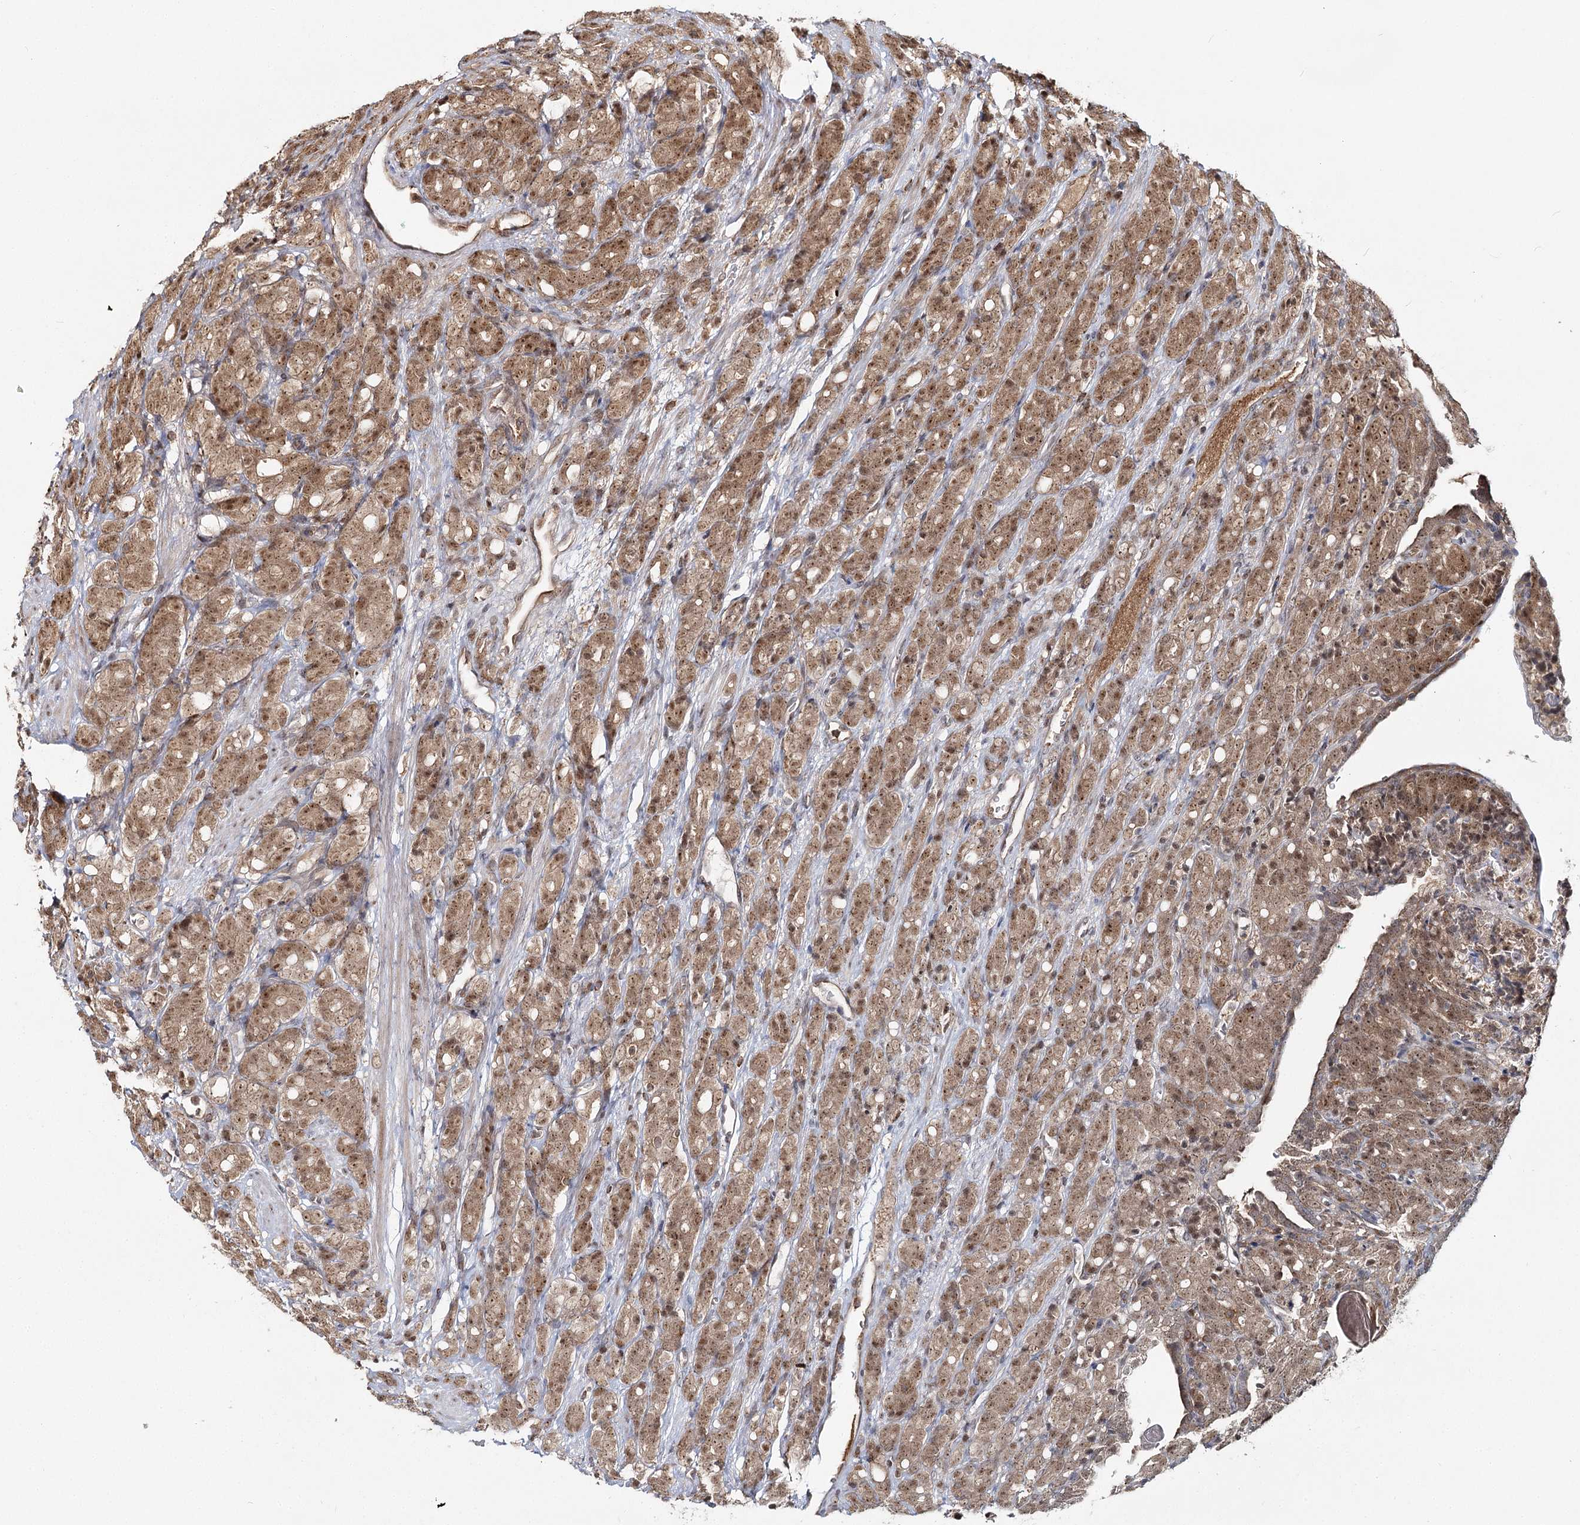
{"staining": {"intensity": "moderate", "quantity": ">75%", "location": "cytoplasmic/membranous,nuclear"}, "tissue": "prostate cancer", "cell_type": "Tumor cells", "image_type": "cancer", "snomed": [{"axis": "morphology", "description": "Adenocarcinoma, High grade"}, {"axis": "topography", "description": "Prostate"}], "caption": "The photomicrograph reveals immunohistochemical staining of prostate high-grade adenocarcinoma. There is moderate cytoplasmic/membranous and nuclear staining is present in about >75% of tumor cells.", "gene": "FAM120B", "patient": {"sex": "male", "age": 62}}